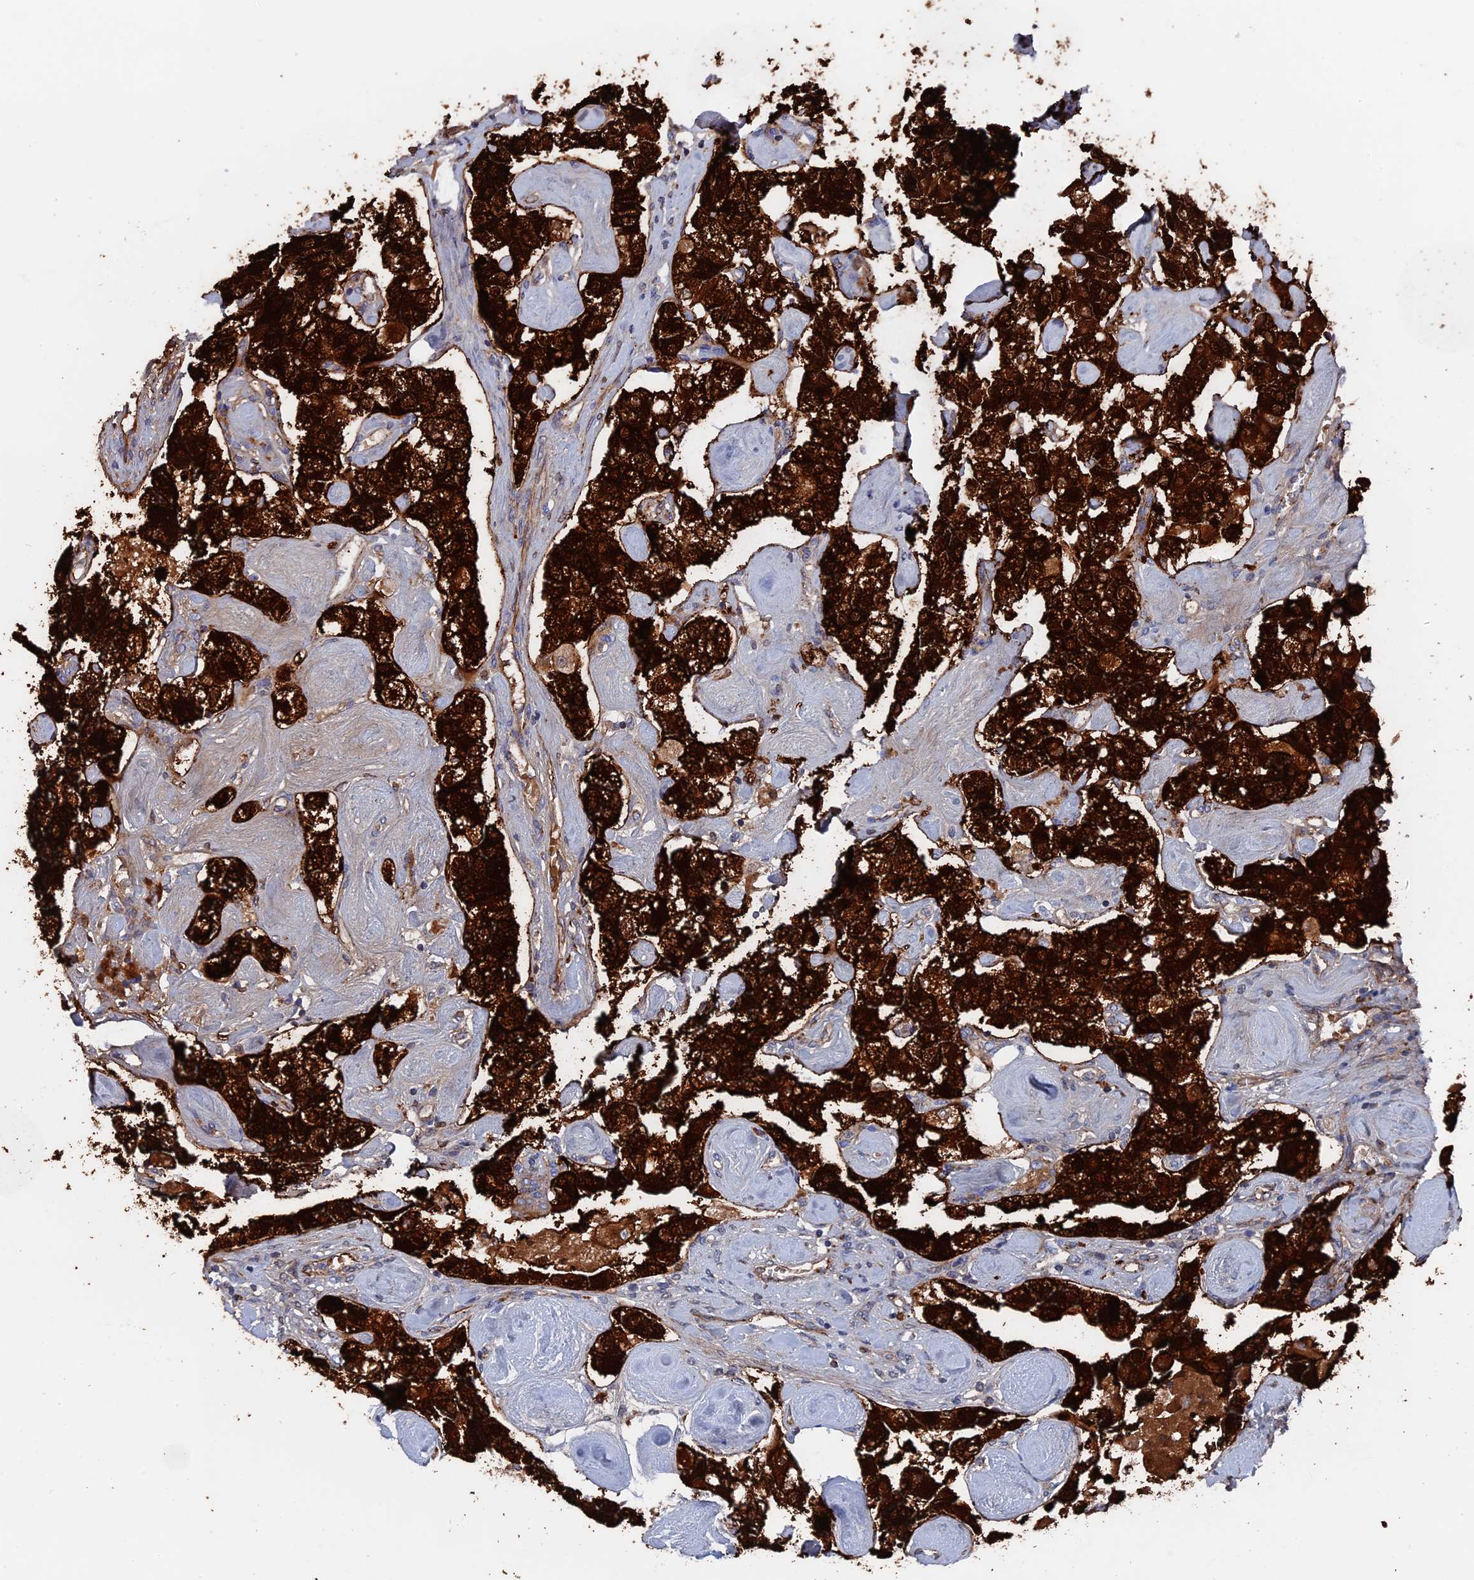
{"staining": {"intensity": "strong", "quantity": ">75%", "location": "cytoplasmic/membranous"}, "tissue": "carcinoid", "cell_type": "Tumor cells", "image_type": "cancer", "snomed": [{"axis": "morphology", "description": "Carcinoid, malignant, NOS"}, {"axis": "topography", "description": "Pancreas"}], "caption": "Human carcinoid stained with a protein marker reveals strong staining in tumor cells.", "gene": "SMG9", "patient": {"sex": "male", "age": 41}}